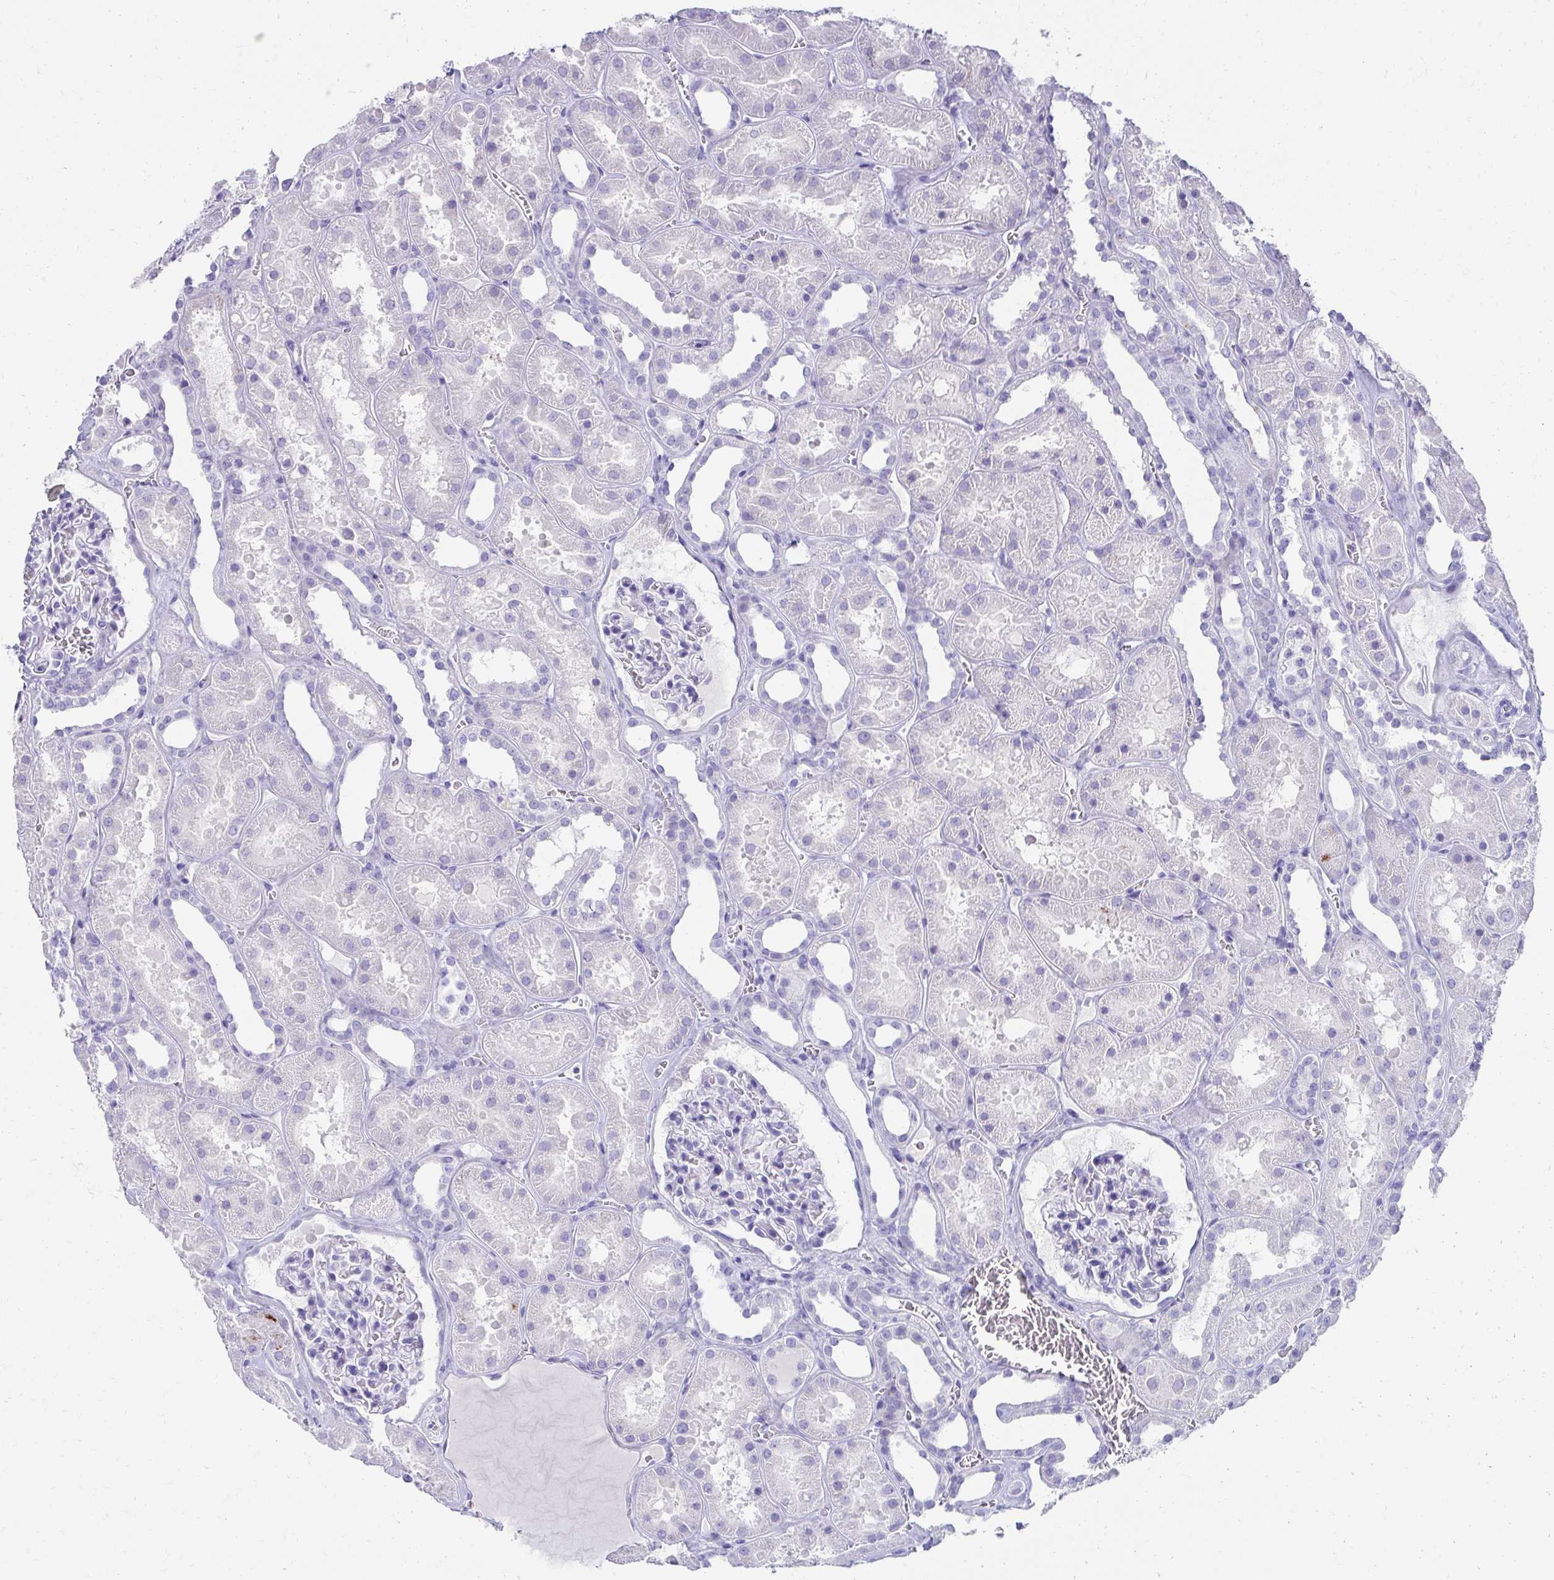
{"staining": {"intensity": "negative", "quantity": "none", "location": "none"}, "tissue": "kidney", "cell_type": "Cells in glomeruli", "image_type": "normal", "snomed": [{"axis": "morphology", "description": "Normal tissue, NOS"}, {"axis": "topography", "description": "Kidney"}], "caption": "Immunohistochemistry of benign human kidney demonstrates no positivity in cells in glomeruli. Nuclei are stained in blue.", "gene": "SEC14L3", "patient": {"sex": "female", "age": 41}}